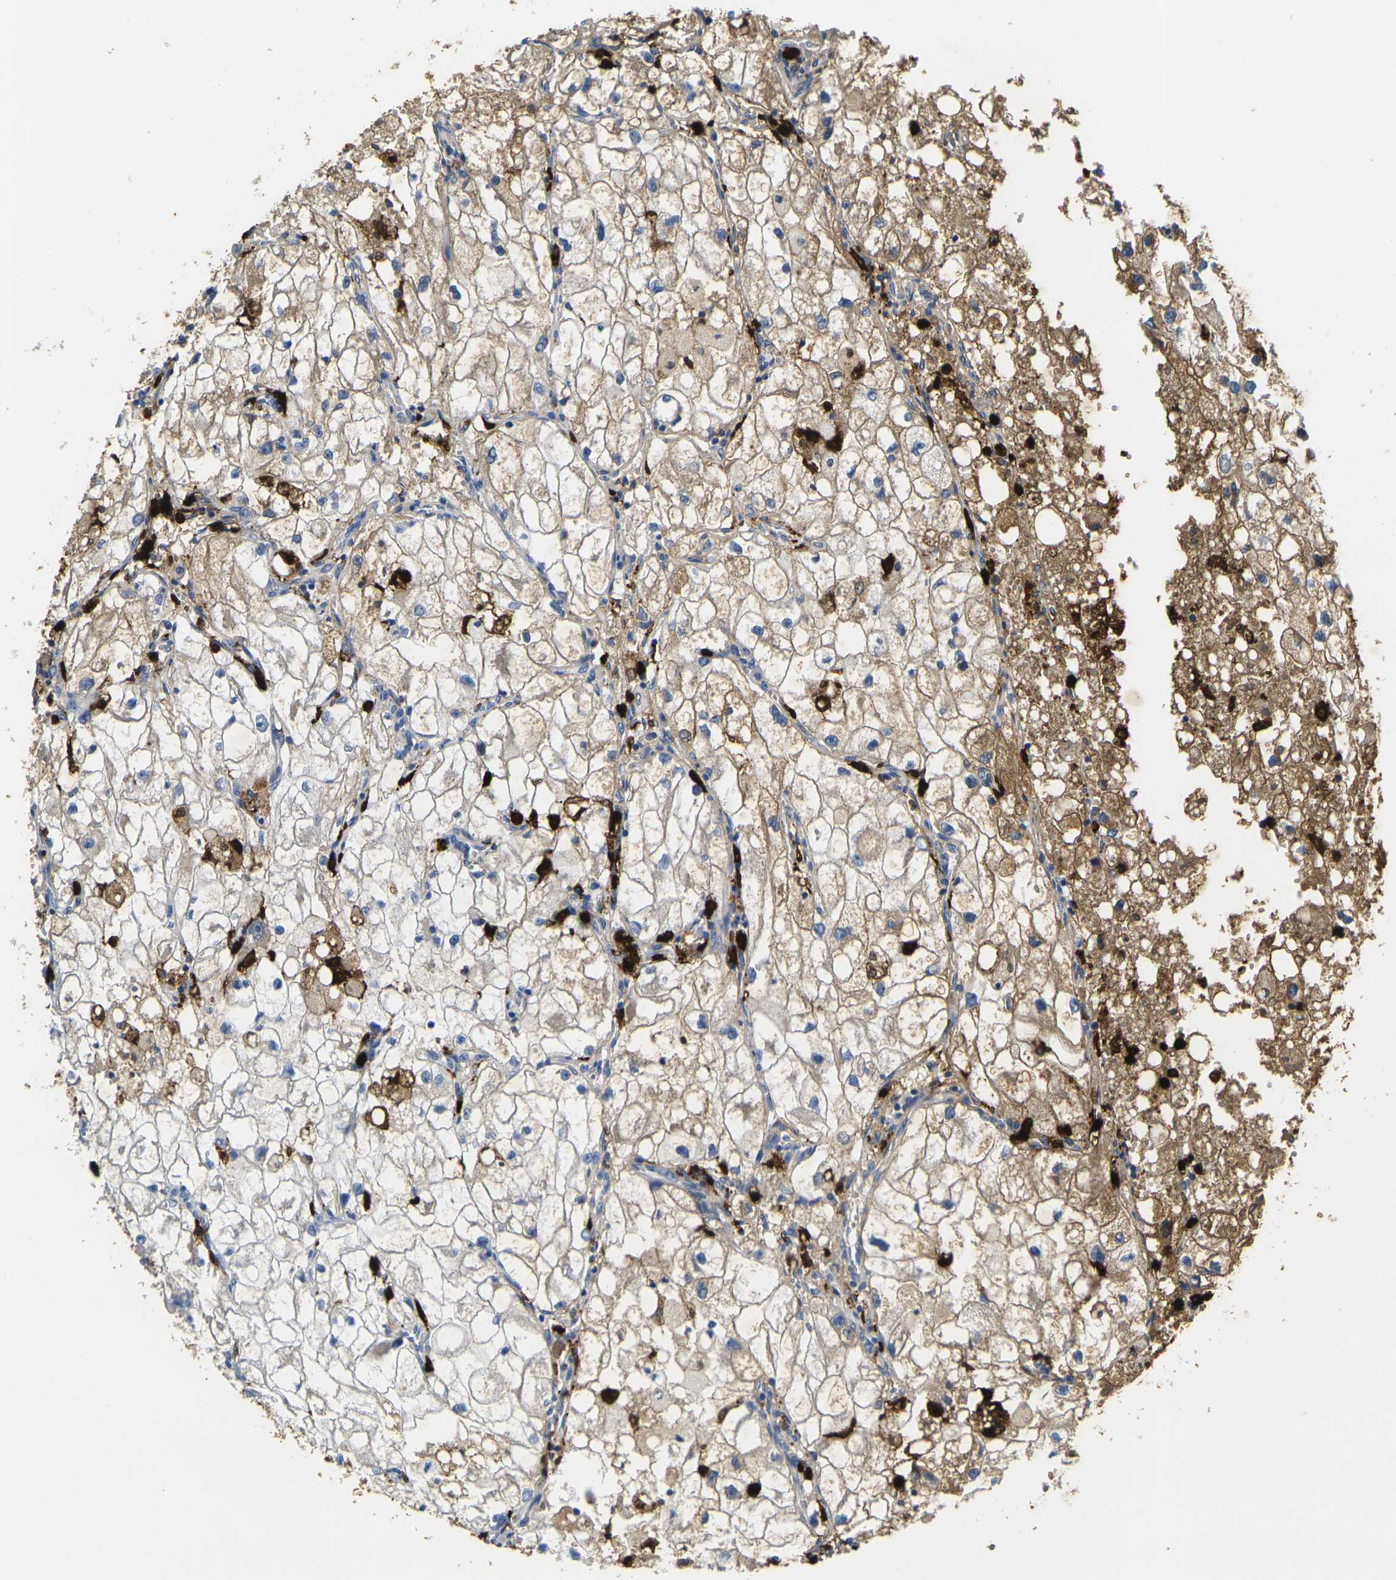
{"staining": {"intensity": "moderate", "quantity": ">75%", "location": "cytoplasmic/membranous"}, "tissue": "renal cancer", "cell_type": "Tumor cells", "image_type": "cancer", "snomed": [{"axis": "morphology", "description": "Adenocarcinoma, NOS"}, {"axis": "topography", "description": "Kidney"}], "caption": "Immunohistochemical staining of human renal cancer (adenocarcinoma) reveals medium levels of moderate cytoplasmic/membranous expression in approximately >75% of tumor cells.", "gene": "S100A9", "patient": {"sex": "female", "age": 70}}